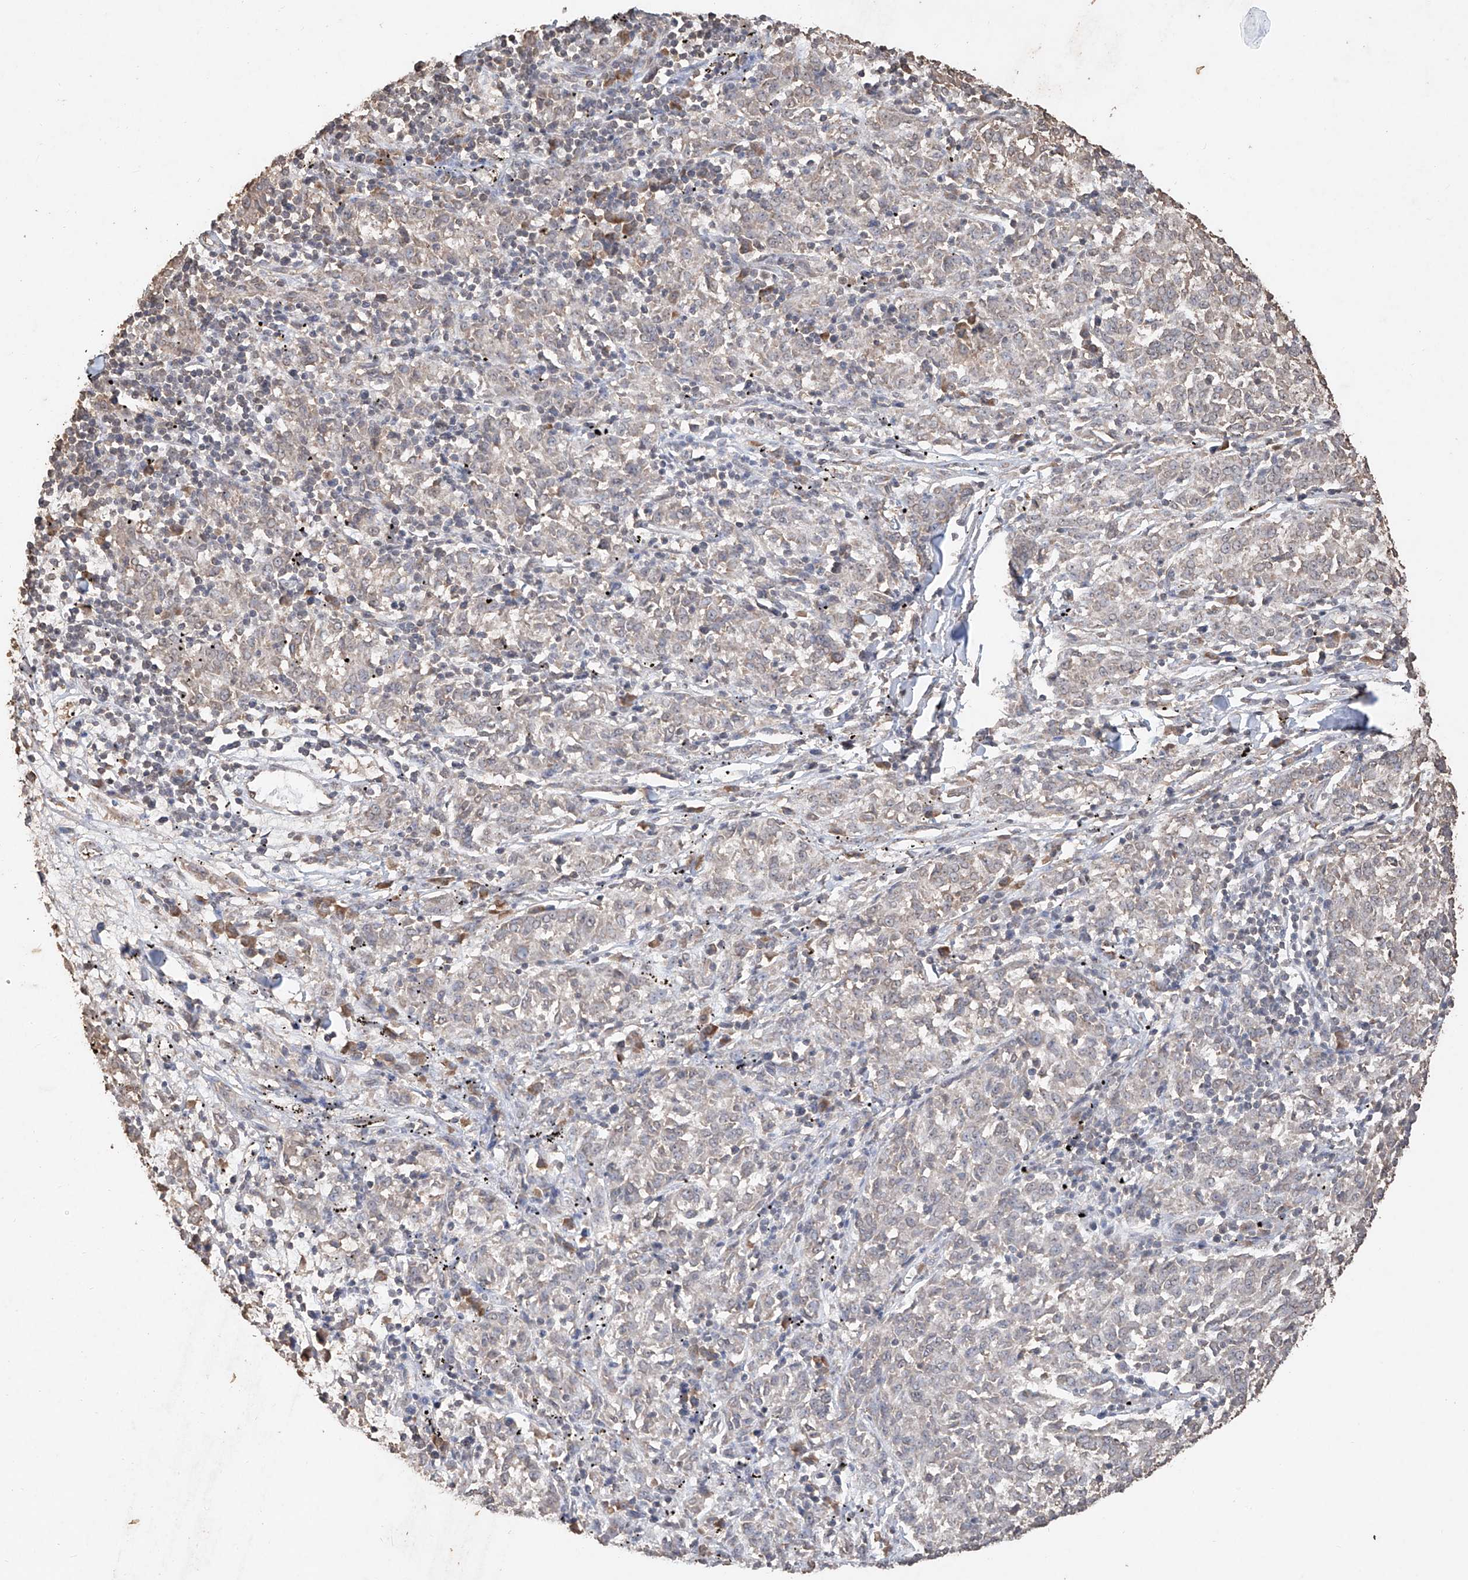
{"staining": {"intensity": "negative", "quantity": "none", "location": "none"}, "tissue": "melanoma", "cell_type": "Tumor cells", "image_type": "cancer", "snomed": [{"axis": "morphology", "description": "Malignant melanoma, NOS"}, {"axis": "topography", "description": "Skin"}], "caption": "Immunohistochemistry image of malignant melanoma stained for a protein (brown), which reveals no expression in tumor cells.", "gene": "ELOVL1", "patient": {"sex": "female", "age": 72}}